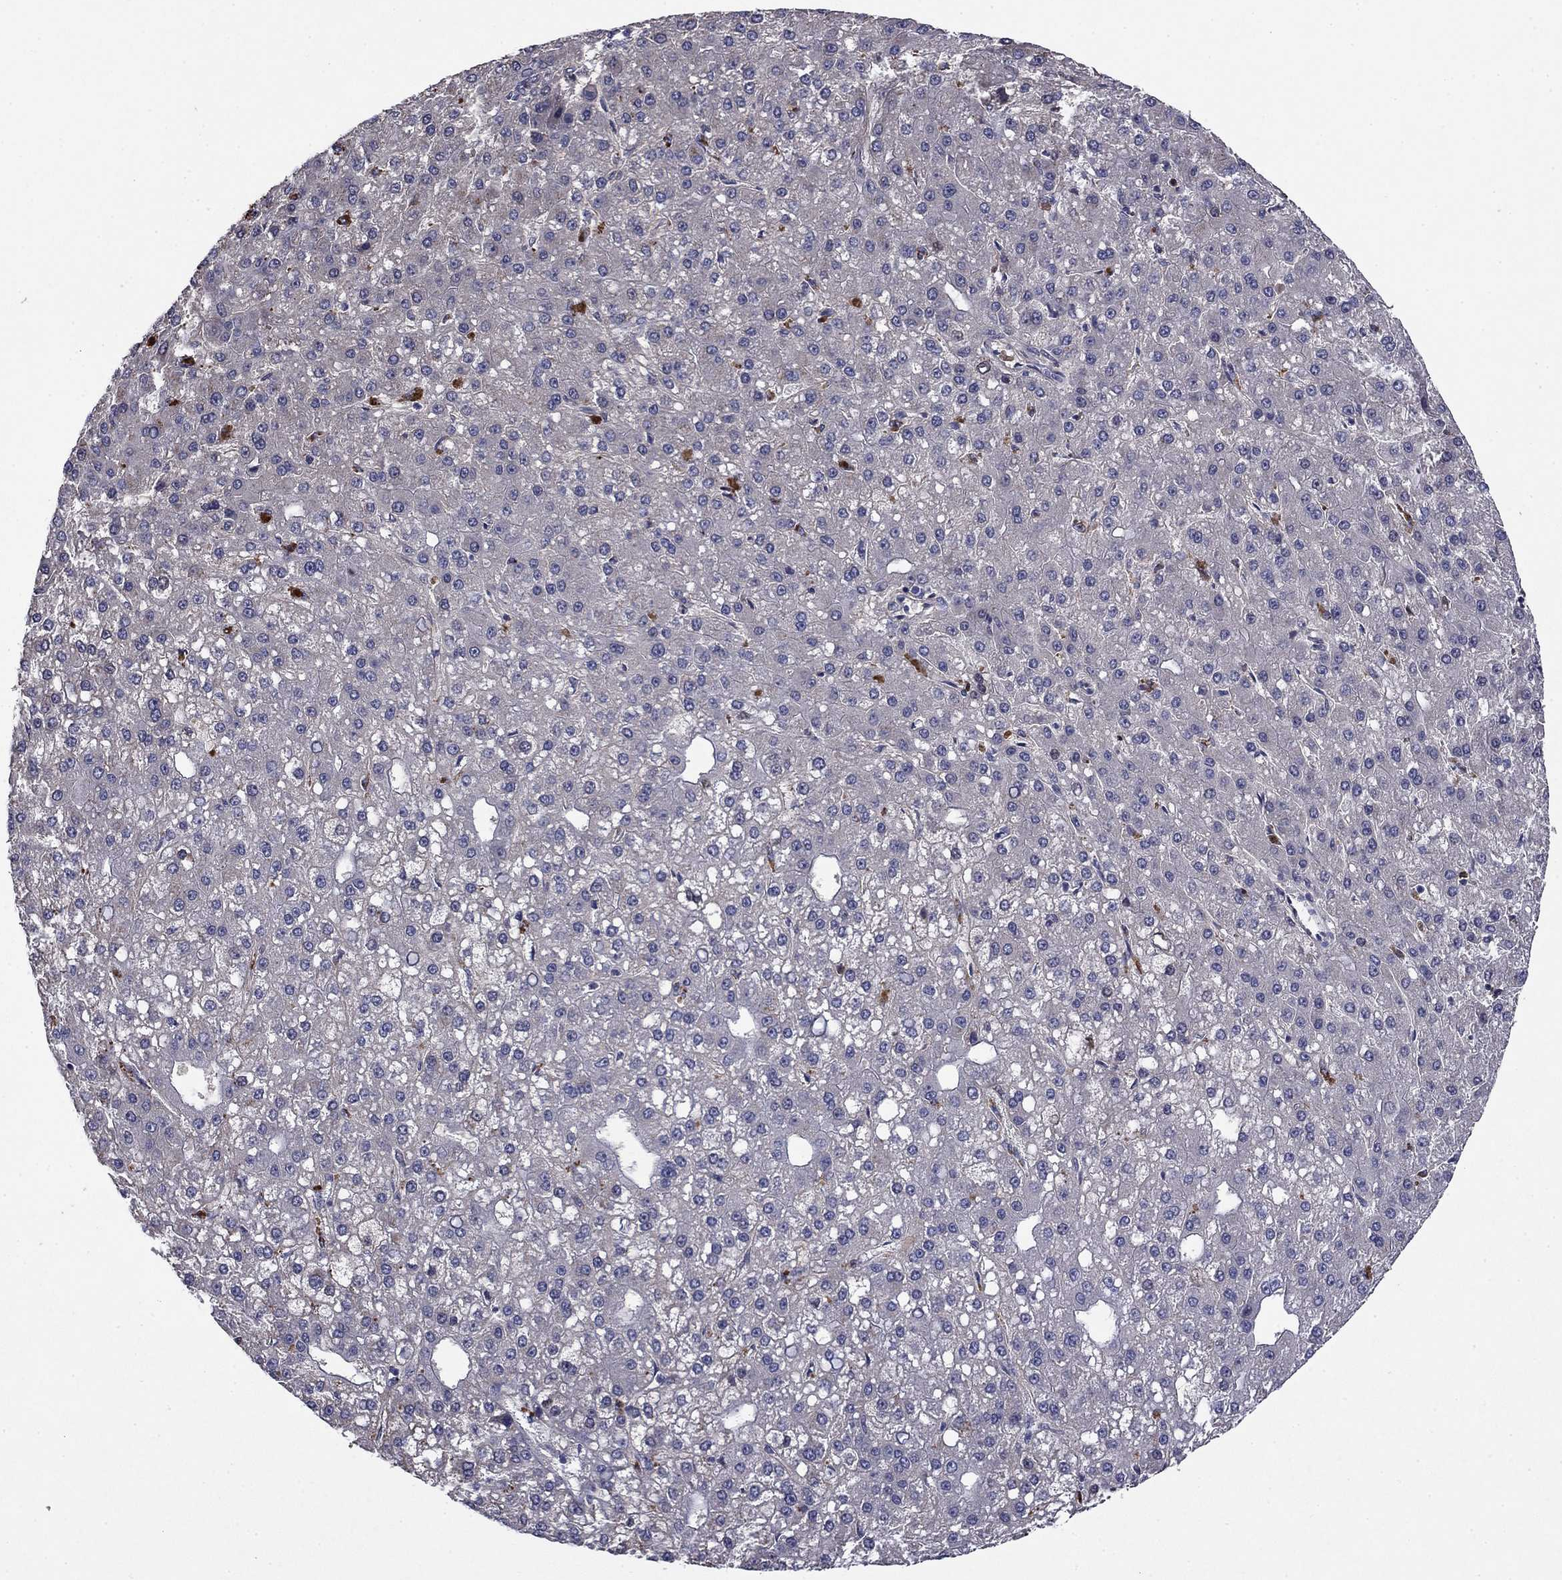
{"staining": {"intensity": "negative", "quantity": "none", "location": "none"}, "tissue": "liver cancer", "cell_type": "Tumor cells", "image_type": "cancer", "snomed": [{"axis": "morphology", "description": "Carcinoma, Hepatocellular, NOS"}, {"axis": "topography", "description": "Liver"}], "caption": "Human hepatocellular carcinoma (liver) stained for a protein using immunohistochemistry reveals no positivity in tumor cells.", "gene": "COL2A1", "patient": {"sex": "male", "age": 67}}